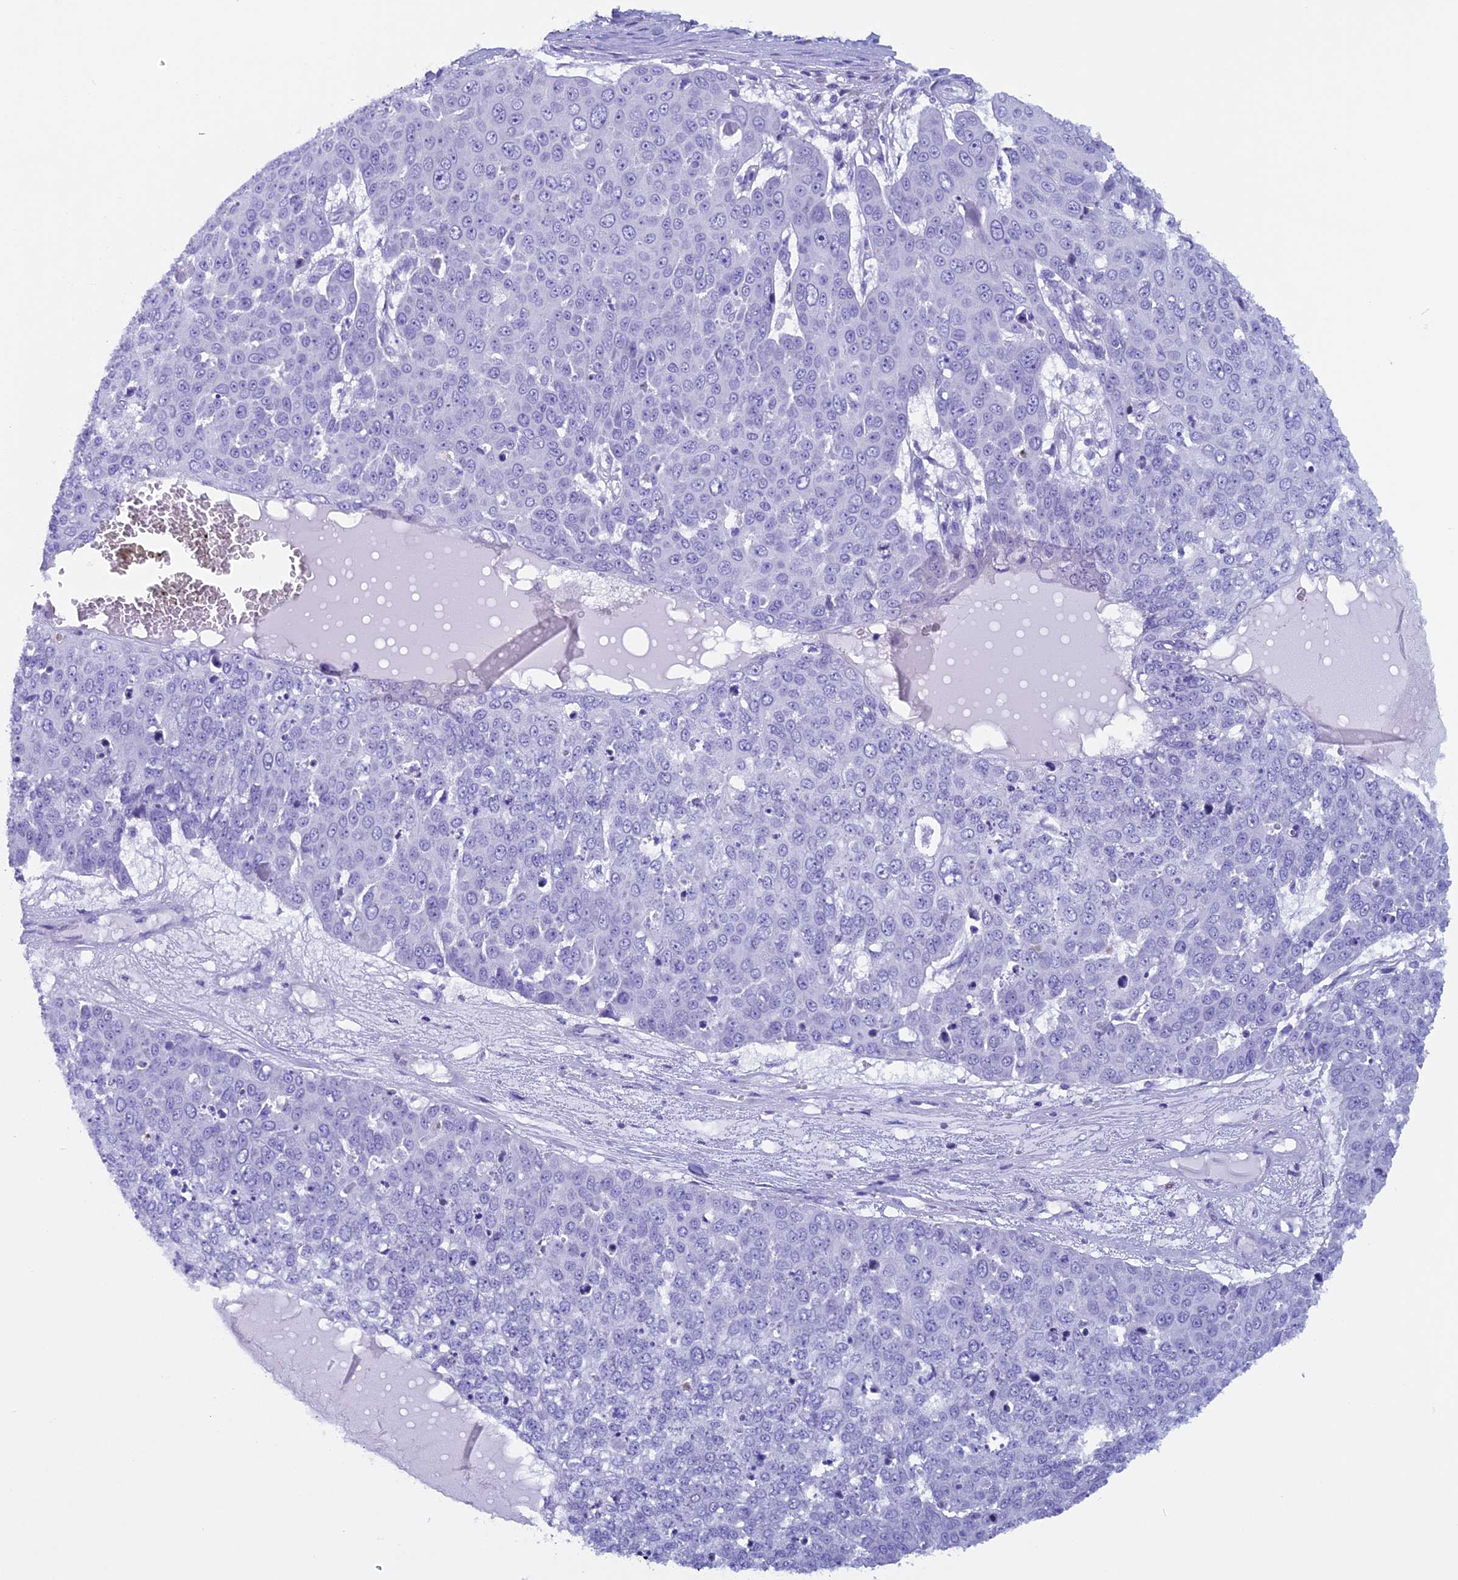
{"staining": {"intensity": "negative", "quantity": "none", "location": "none"}, "tissue": "skin cancer", "cell_type": "Tumor cells", "image_type": "cancer", "snomed": [{"axis": "morphology", "description": "Squamous cell carcinoma, NOS"}, {"axis": "topography", "description": "Skin"}], "caption": "Skin cancer (squamous cell carcinoma) was stained to show a protein in brown. There is no significant expression in tumor cells.", "gene": "ZNF563", "patient": {"sex": "male", "age": 71}}